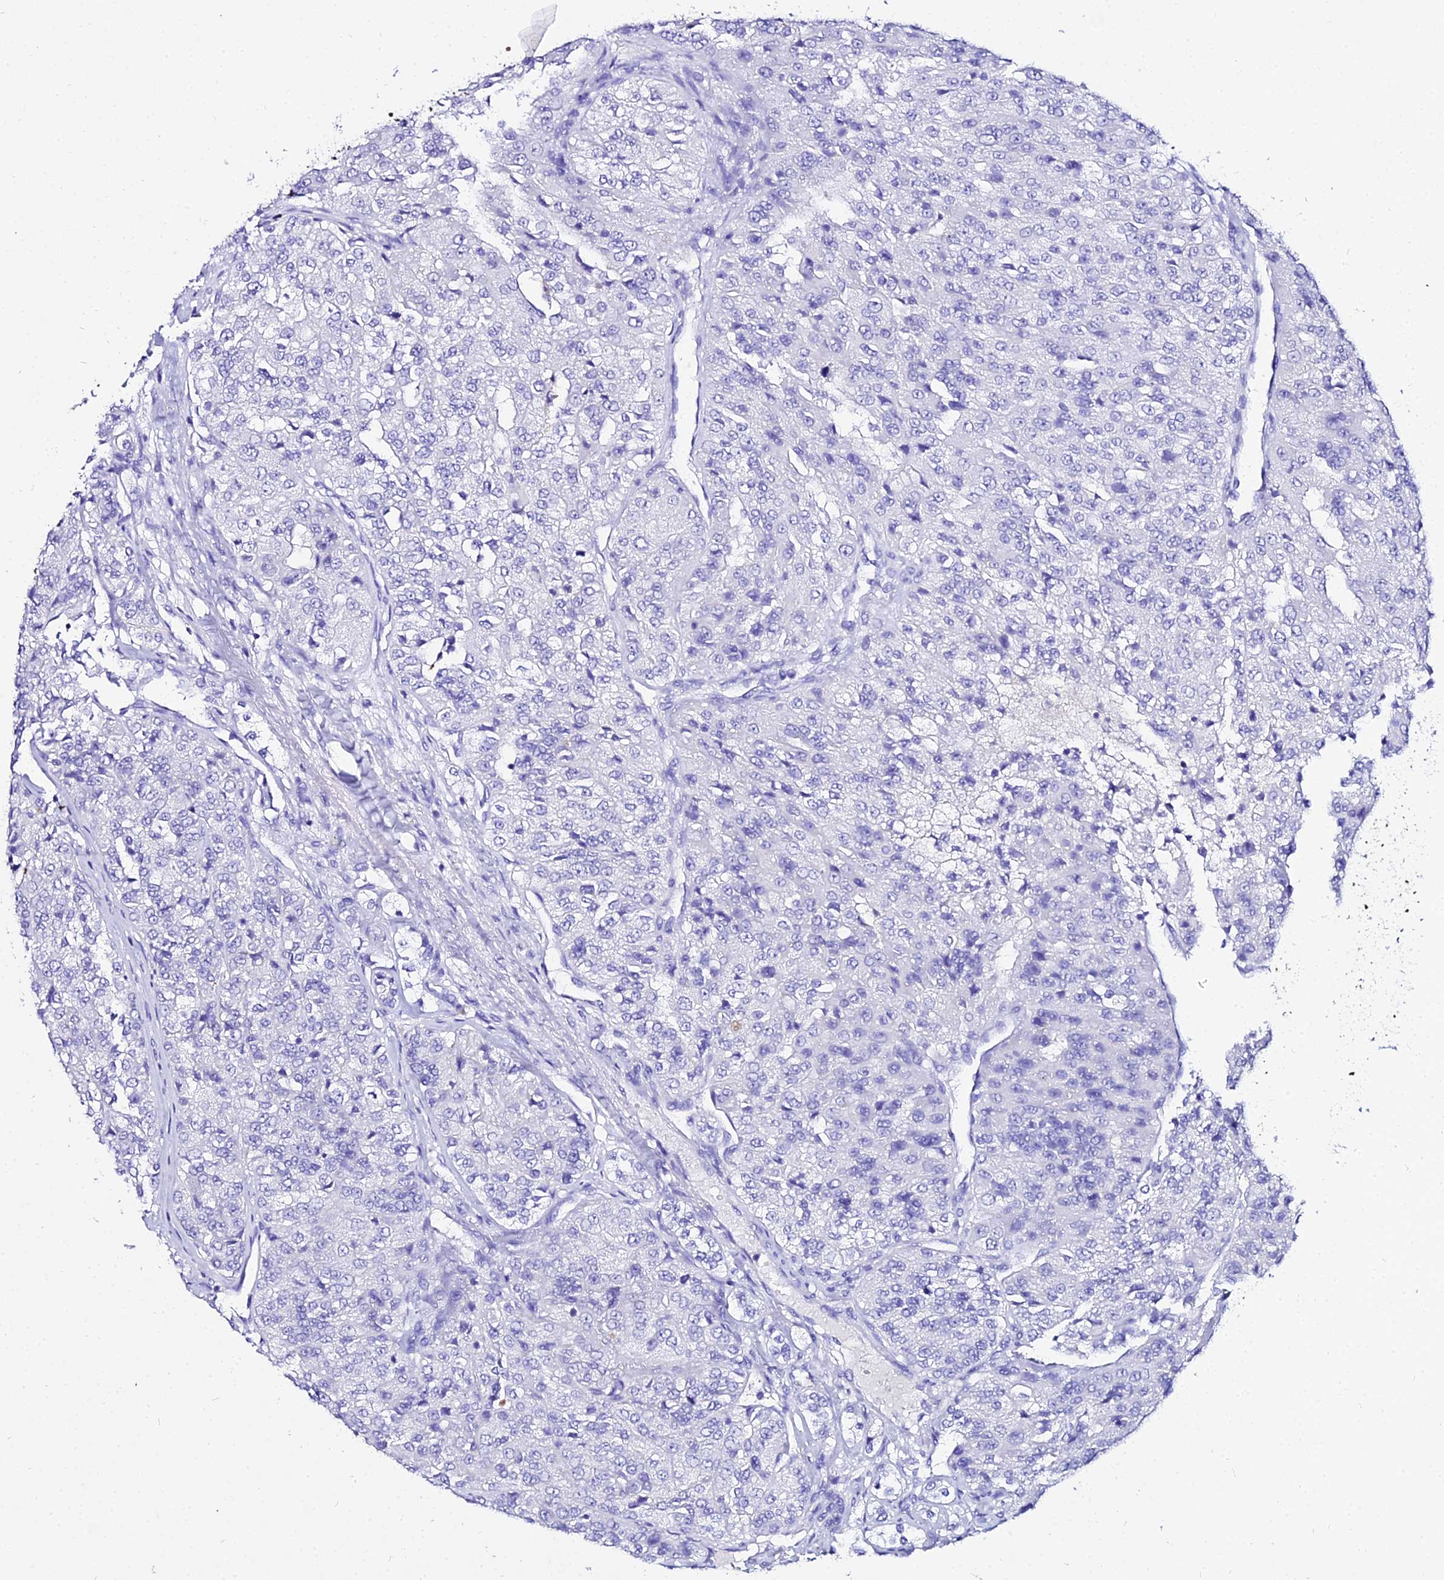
{"staining": {"intensity": "negative", "quantity": "none", "location": "none"}, "tissue": "renal cancer", "cell_type": "Tumor cells", "image_type": "cancer", "snomed": [{"axis": "morphology", "description": "Adenocarcinoma, NOS"}, {"axis": "topography", "description": "Kidney"}], "caption": "This image is of renal cancer (adenocarcinoma) stained with immunohistochemistry to label a protein in brown with the nuclei are counter-stained blue. There is no staining in tumor cells. (DAB immunohistochemistry, high magnification).", "gene": "TUBA3D", "patient": {"sex": "female", "age": 63}}